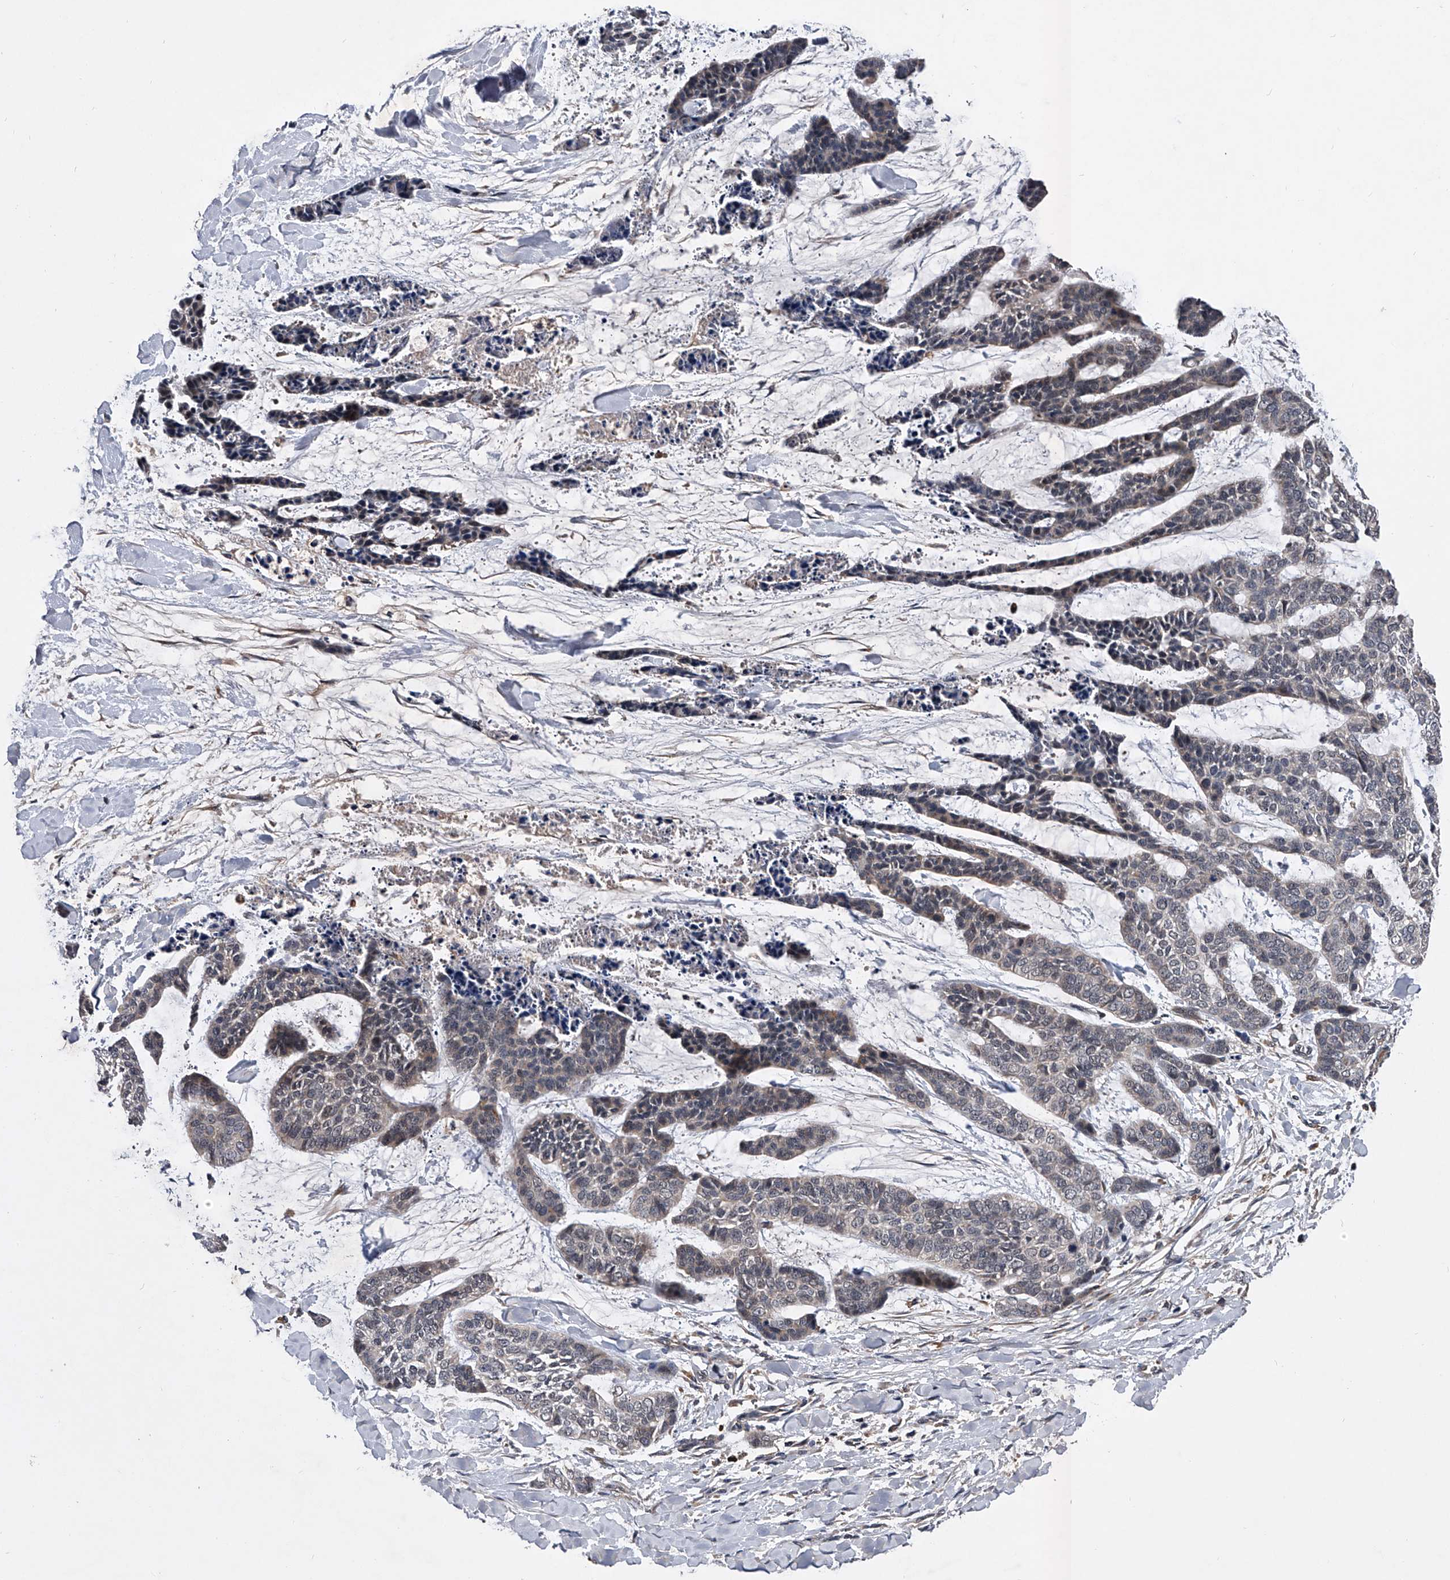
{"staining": {"intensity": "weak", "quantity": "<25%", "location": "cytoplasmic/membranous"}, "tissue": "skin cancer", "cell_type": "Tumor cells", "image_type": "cancer", "snomed": [{"axis": "morphology", "description": "Basal cell carcinoma"}, {"axis": "topography", "description": "Skin"}], "caption": "Micrograph shows no protein staining in tumor cells of skin cancer tissue.", "gene": "ZNF30", "patient": {"sex": "female", "age": 64}}